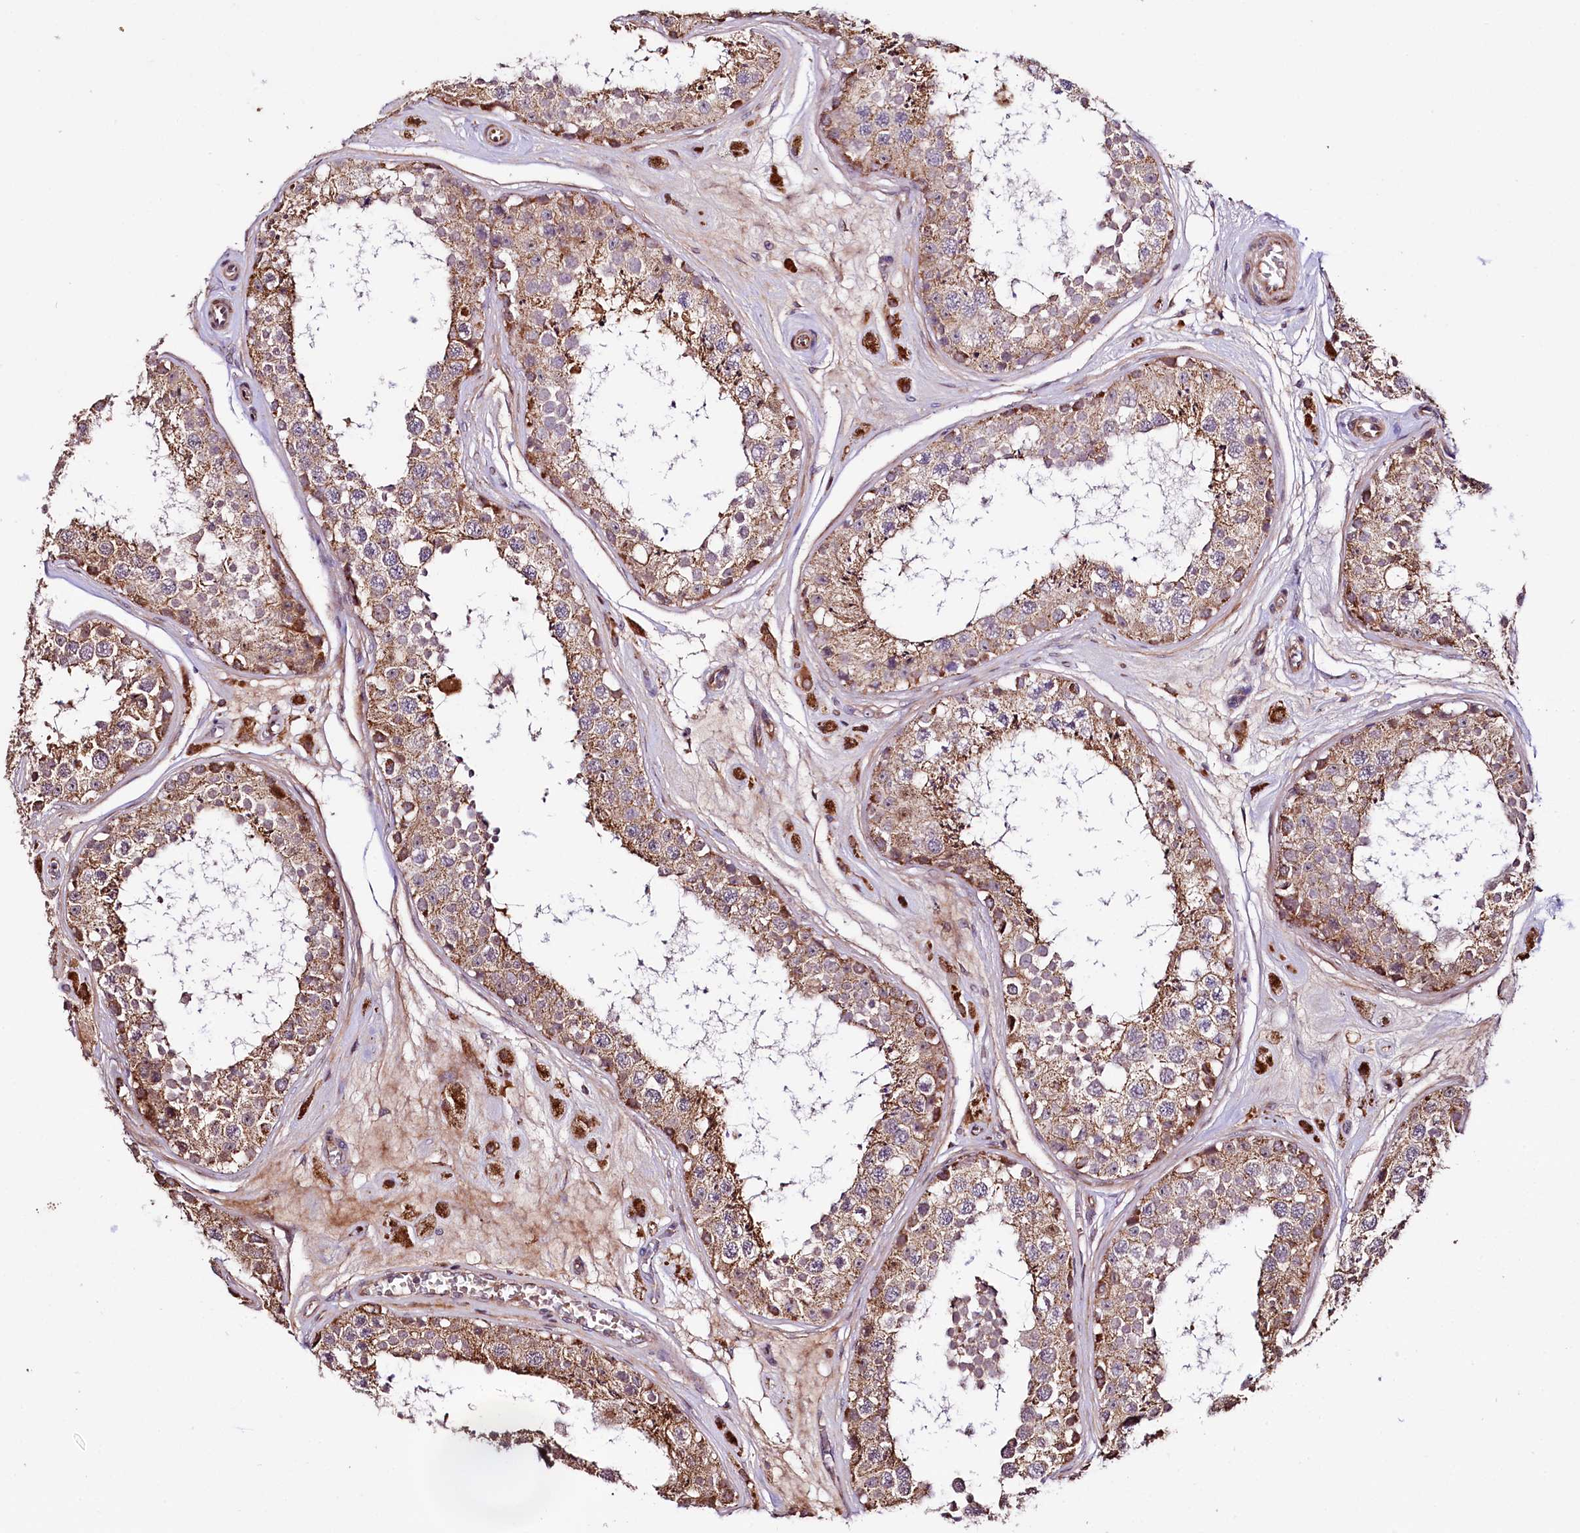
{"staining": {"intensity": "moderate", "quantity": ">75%", "location": "cytoplasmic/membranous"}, "tissue": "testis", "cell_type": "Cells in seminiferous ducts", "image_type": "normal", "snomed": [{"axis": "morphology", "description": "Normal tissue, NOS"}, {"axis": "topography", "description": "Testis"}], "caption": "Human testis stained with a brown dye displays moderate cytoplasmic/membranous positive positivity in approximately >75% of cells in seminiferous ducts.", "gene": "ST7", "patient": {"sex": "male", "age": 25}}